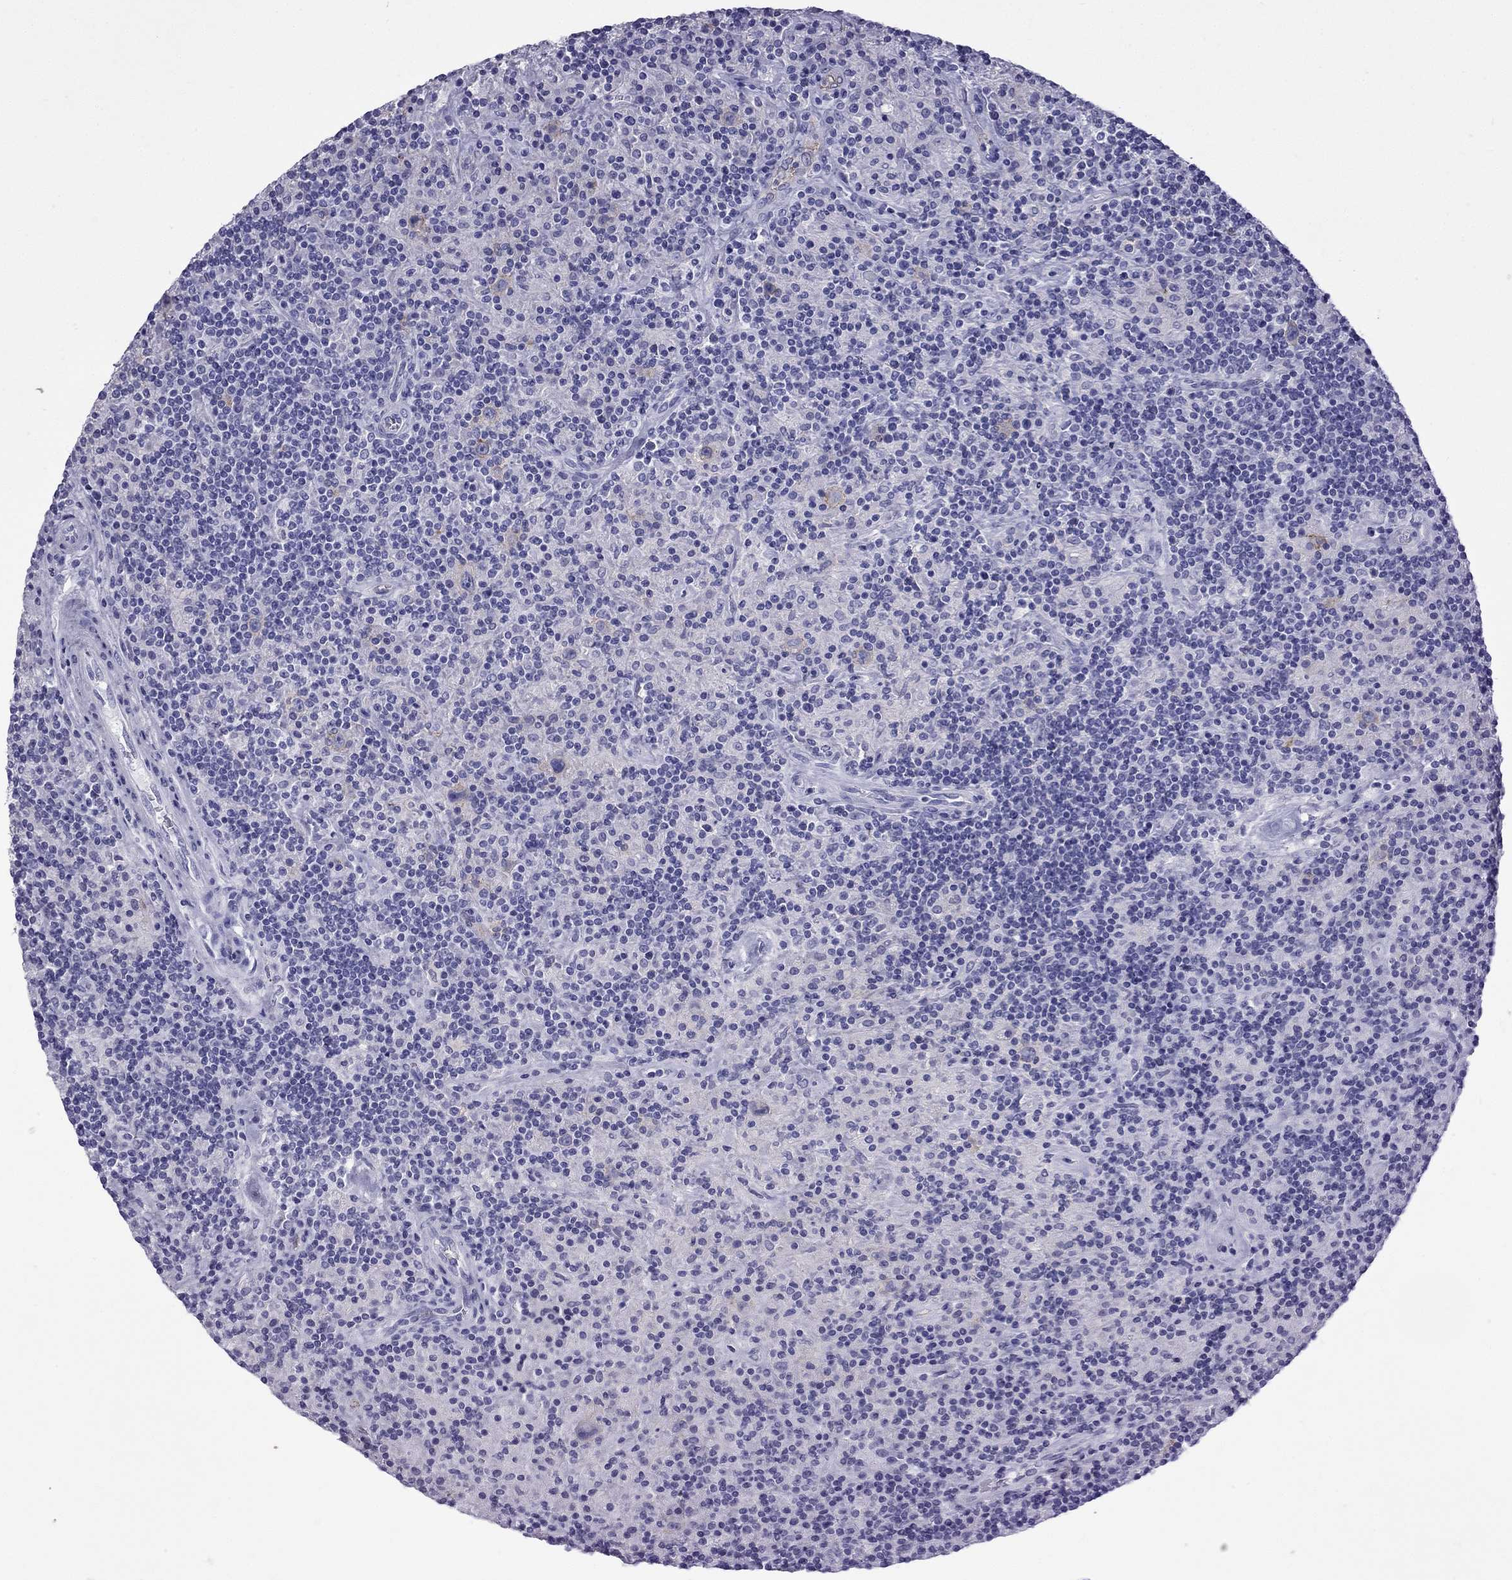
{"staining": {"intensity": "weak", "quantity": ">75%", "location": "cytoplasmic/membranous"}, "tissue": "lymphoma", "cell_type": "Tumor cells", "image_type": "cancer", "snomed": [{"axis": "morphology", "description": "Hodgkin's disease, NOS"}, {"axis": "topography", "description": "Lymph node"}], "caption": "Lymphoma stained for a protein (brown) exhibits weak cytoplasmic/membranous positive positivity in approximately >75% of tumor cells.", "gene": "GJA8", "patient": {"sex": "male", "age": 70}}